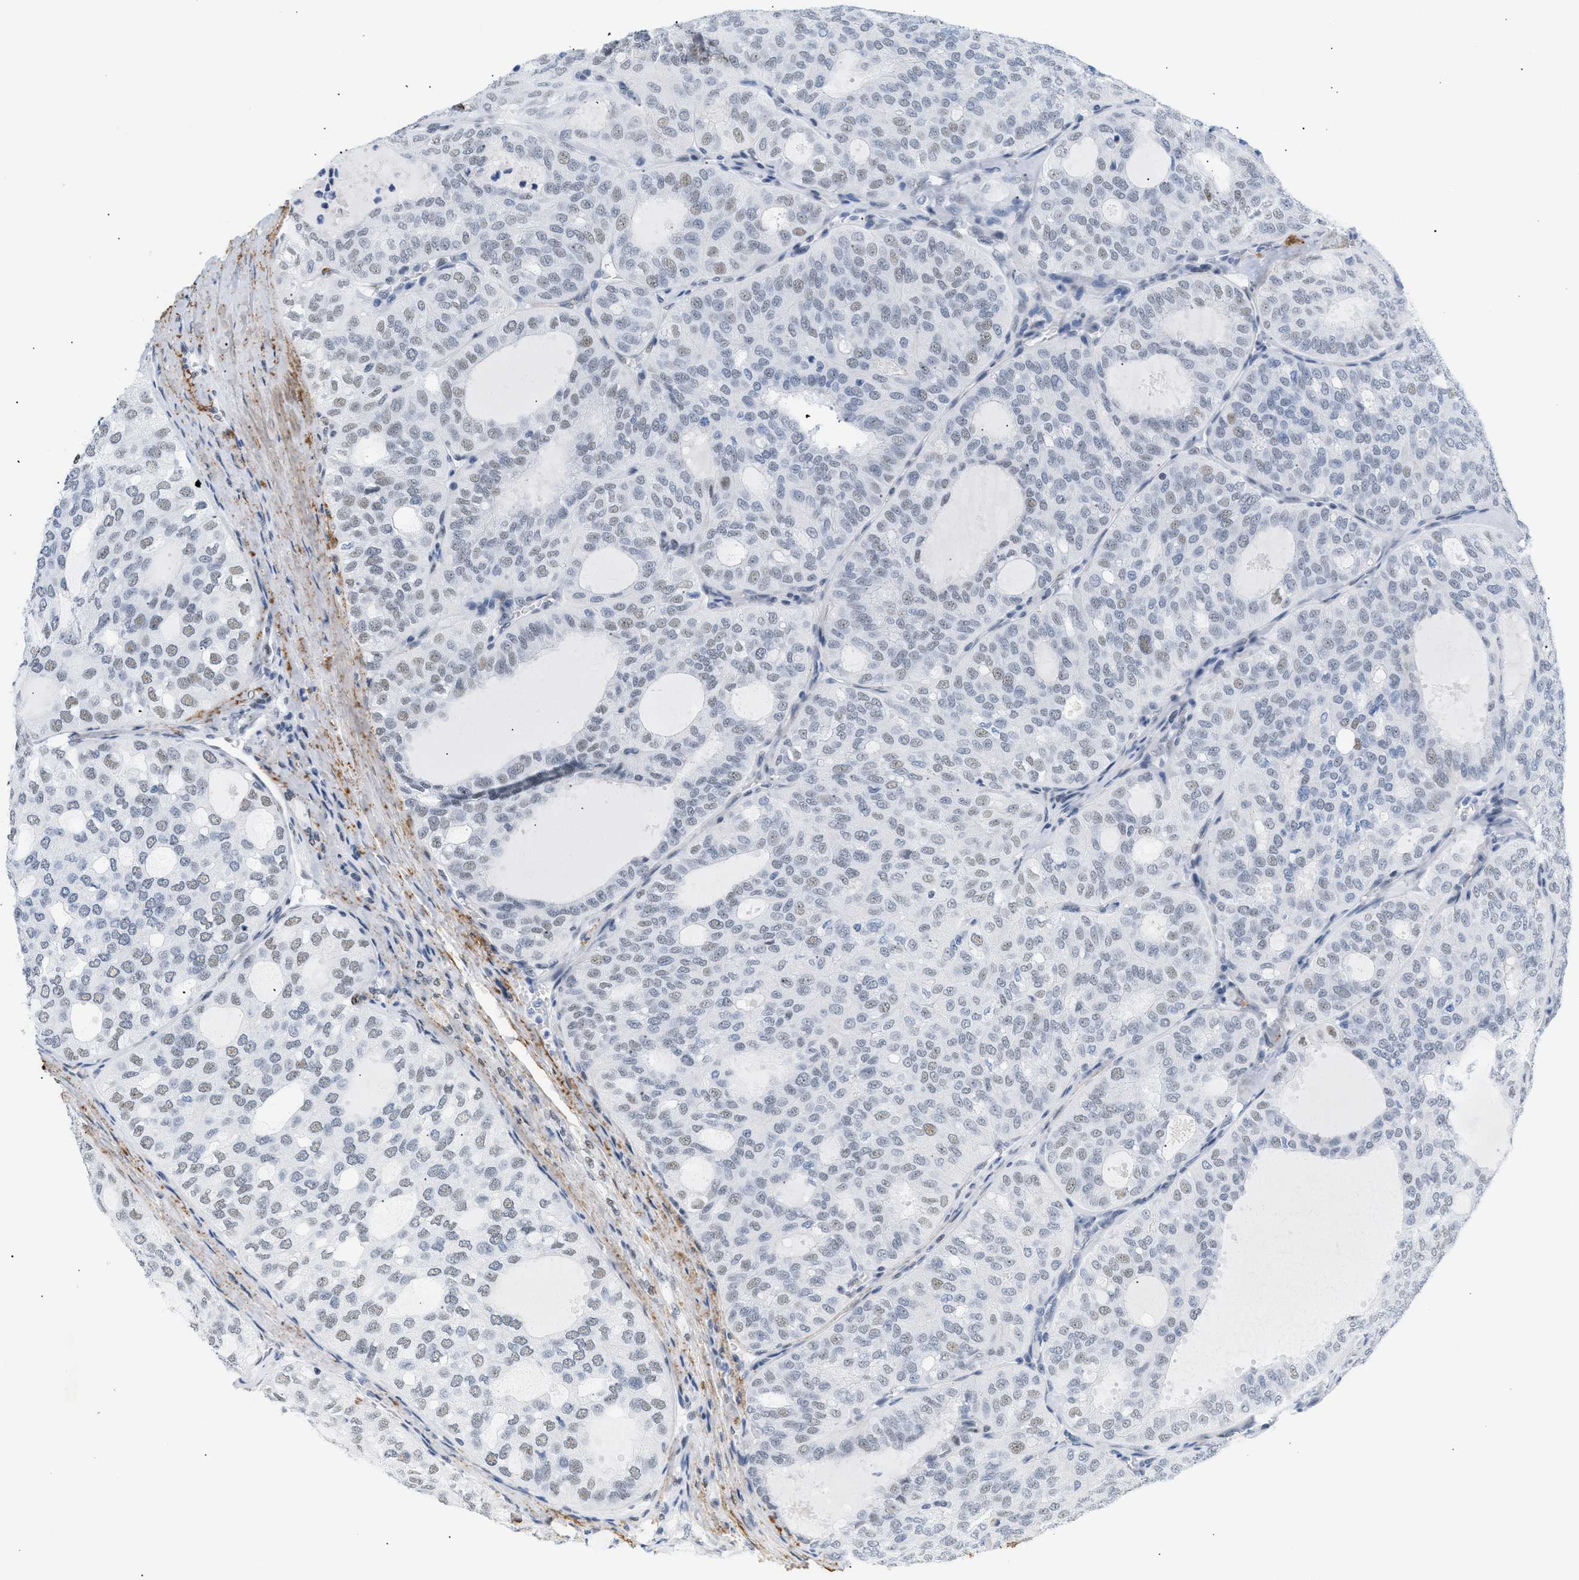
{"staining": {"intensity": "weak", "quantity": "<25%", "location": "nuclear"}, "tissue": "thyroid cancer", "cell_type": "Tumor cells", "image_type": "cancer", "snomed": [{"axis": "morphology", "description": "Follicular adenoma carcinoma, NOS"}, {"axis": "topography", "description": "Thyroid gland"}], "caption": "DAB (3,3'-diaminobenzidine) immunohistochemical staining of thyroid cancer shows no significant positivity in tumor cells. (DAB immunohistochemistry, high magnification).", "gene": "ELN", "patient": {"sex": "male", "age": 75}}